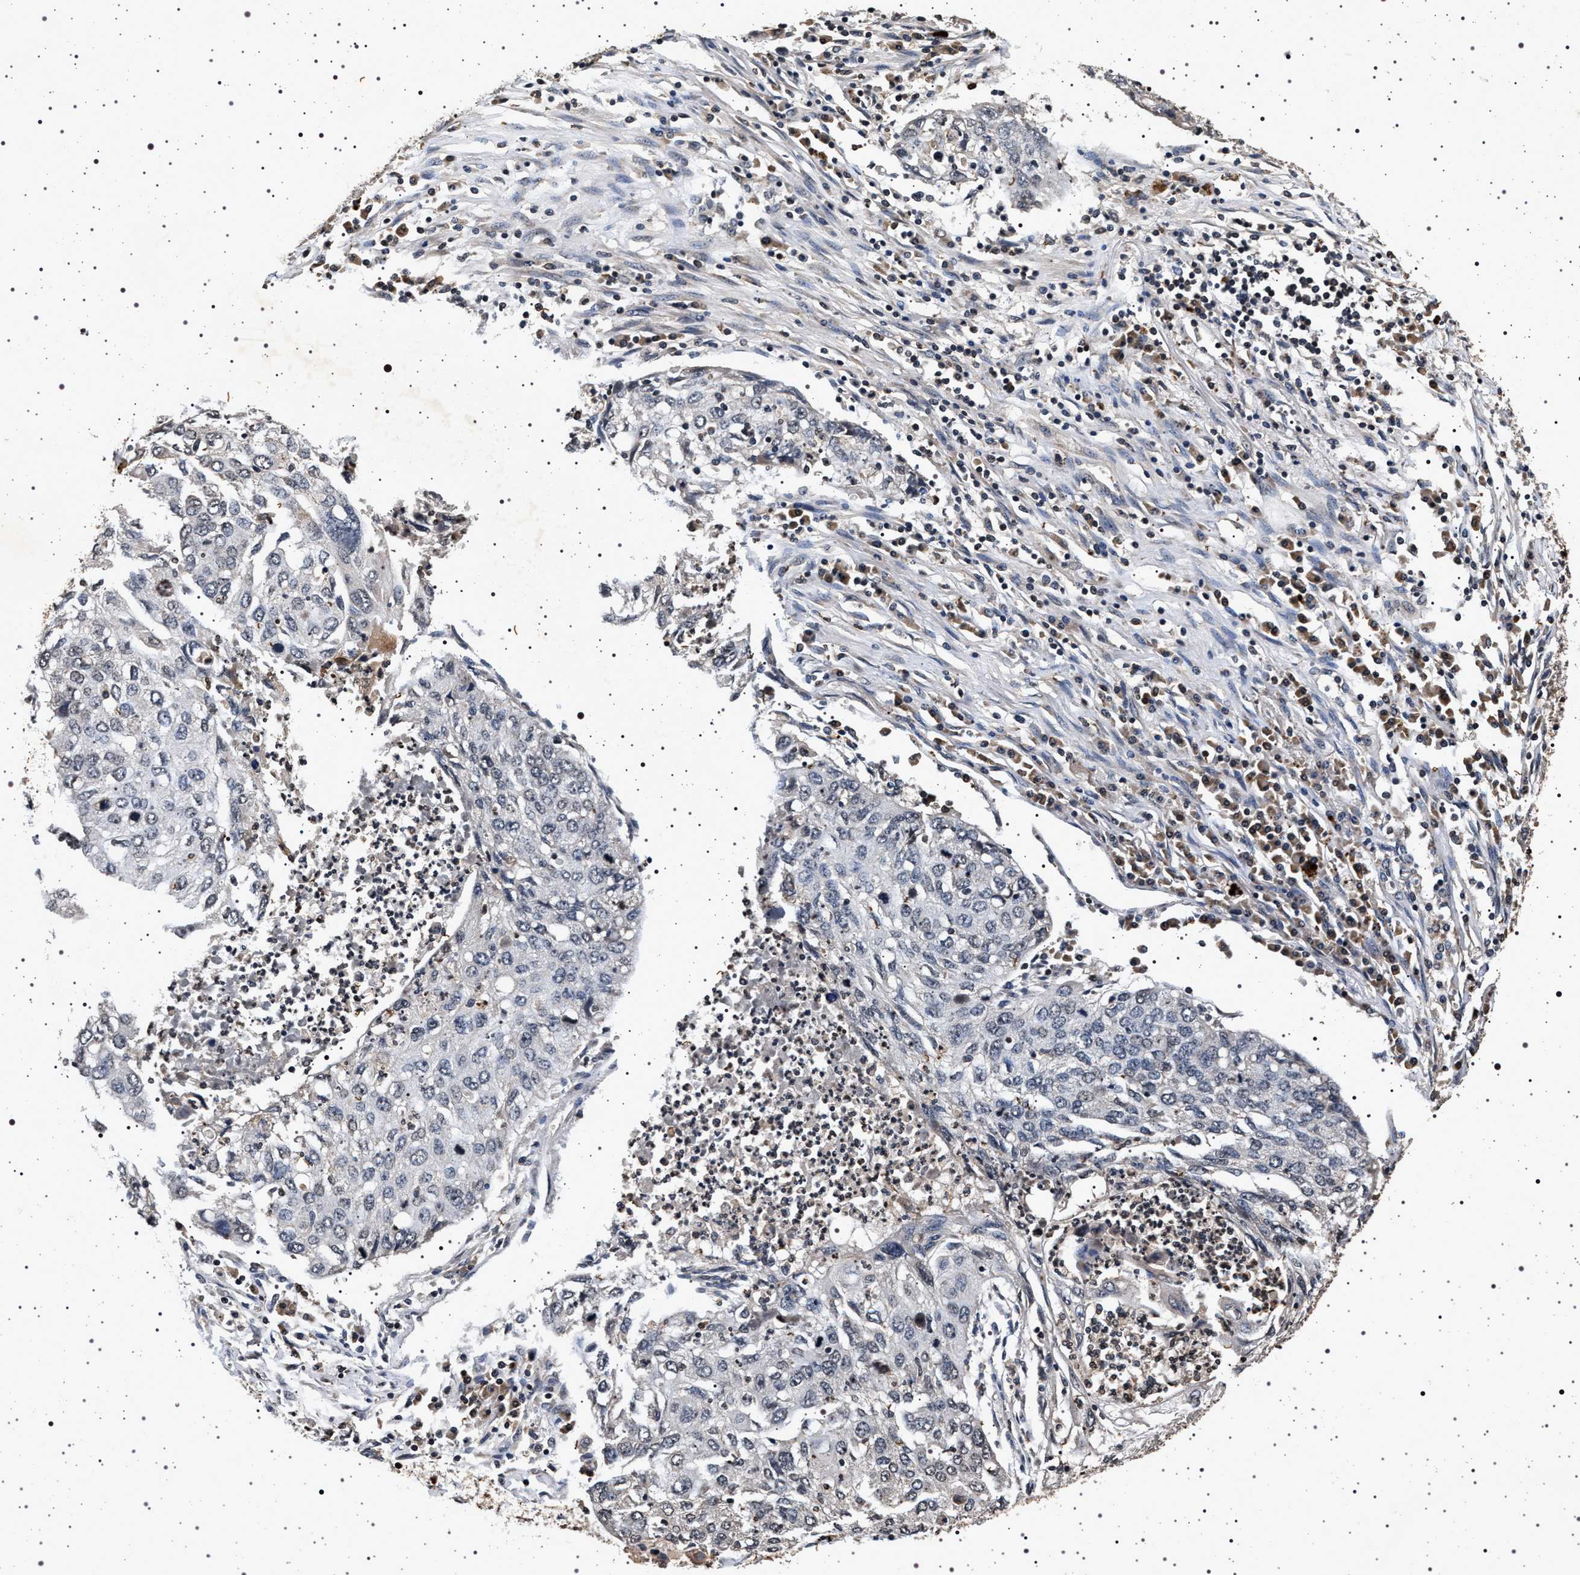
{"staining": {"intensity": "negative", "quantity": "none", "location": "none"}, "tissue": "lung cancer", "cell_type": "Tumor cells", "image_type": "cancer", "snomed": [{"axis": "morphology", "description": "Squamous cell carcinoma, NOS"}, {"axis": "topography", "description": "Lung"}], "caption": "Tumor cells show no significant staining in lung squamous cell carcinoma. (Immunohistochemistry (ihc), brightfield microscopy, high magnification).", "gene": "CDKN1B", "patient": {"sex": "female", "age": 63}}